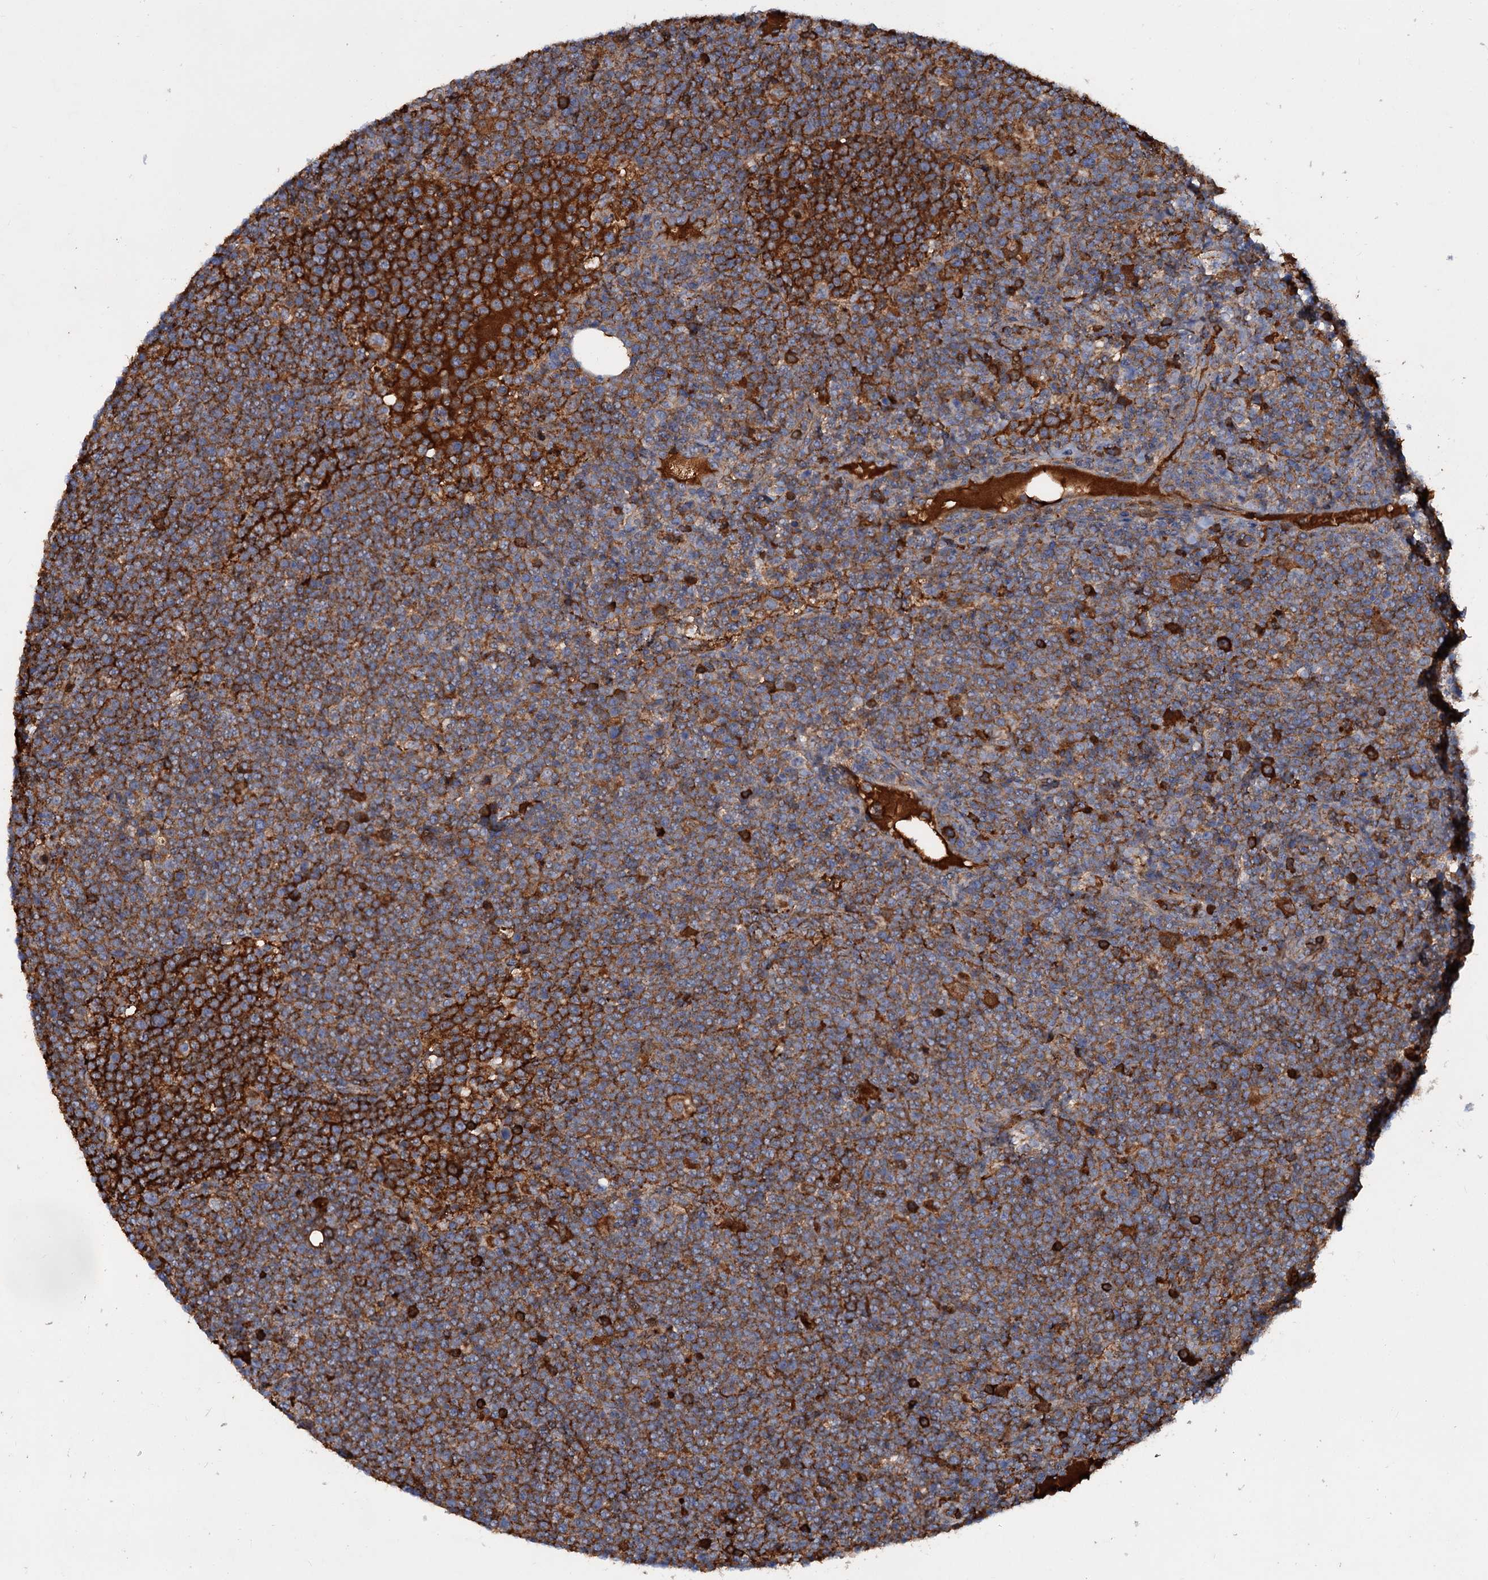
{"staining": {"intensity": "moderate", "quantity": ">75%", "location": "cytoplasmic/membranous"}, "tissue": "lymphoma", "cell_type": "Tumor cells", "image_type": "cancer", "snomed": [{"axis": "morphology", "description": "Malignant lymphoma, non-Hodgkin's type, High grade"}, {"axis": "topography", "description": "Lymph node"}], "caption": "IHC staining of lymphoma, which displays medium levels of moderate cytoplasmic/membranous expression in about >75% of tumor cells indicating moderate cytoplasmic/membranous protein staining. The staining was performed using DAB (brown) for protein detection and nuclei were counterstained in hematoxylin (blue).", "gene": "CHRD", "patient": {"sex": "male", "age": 61}}